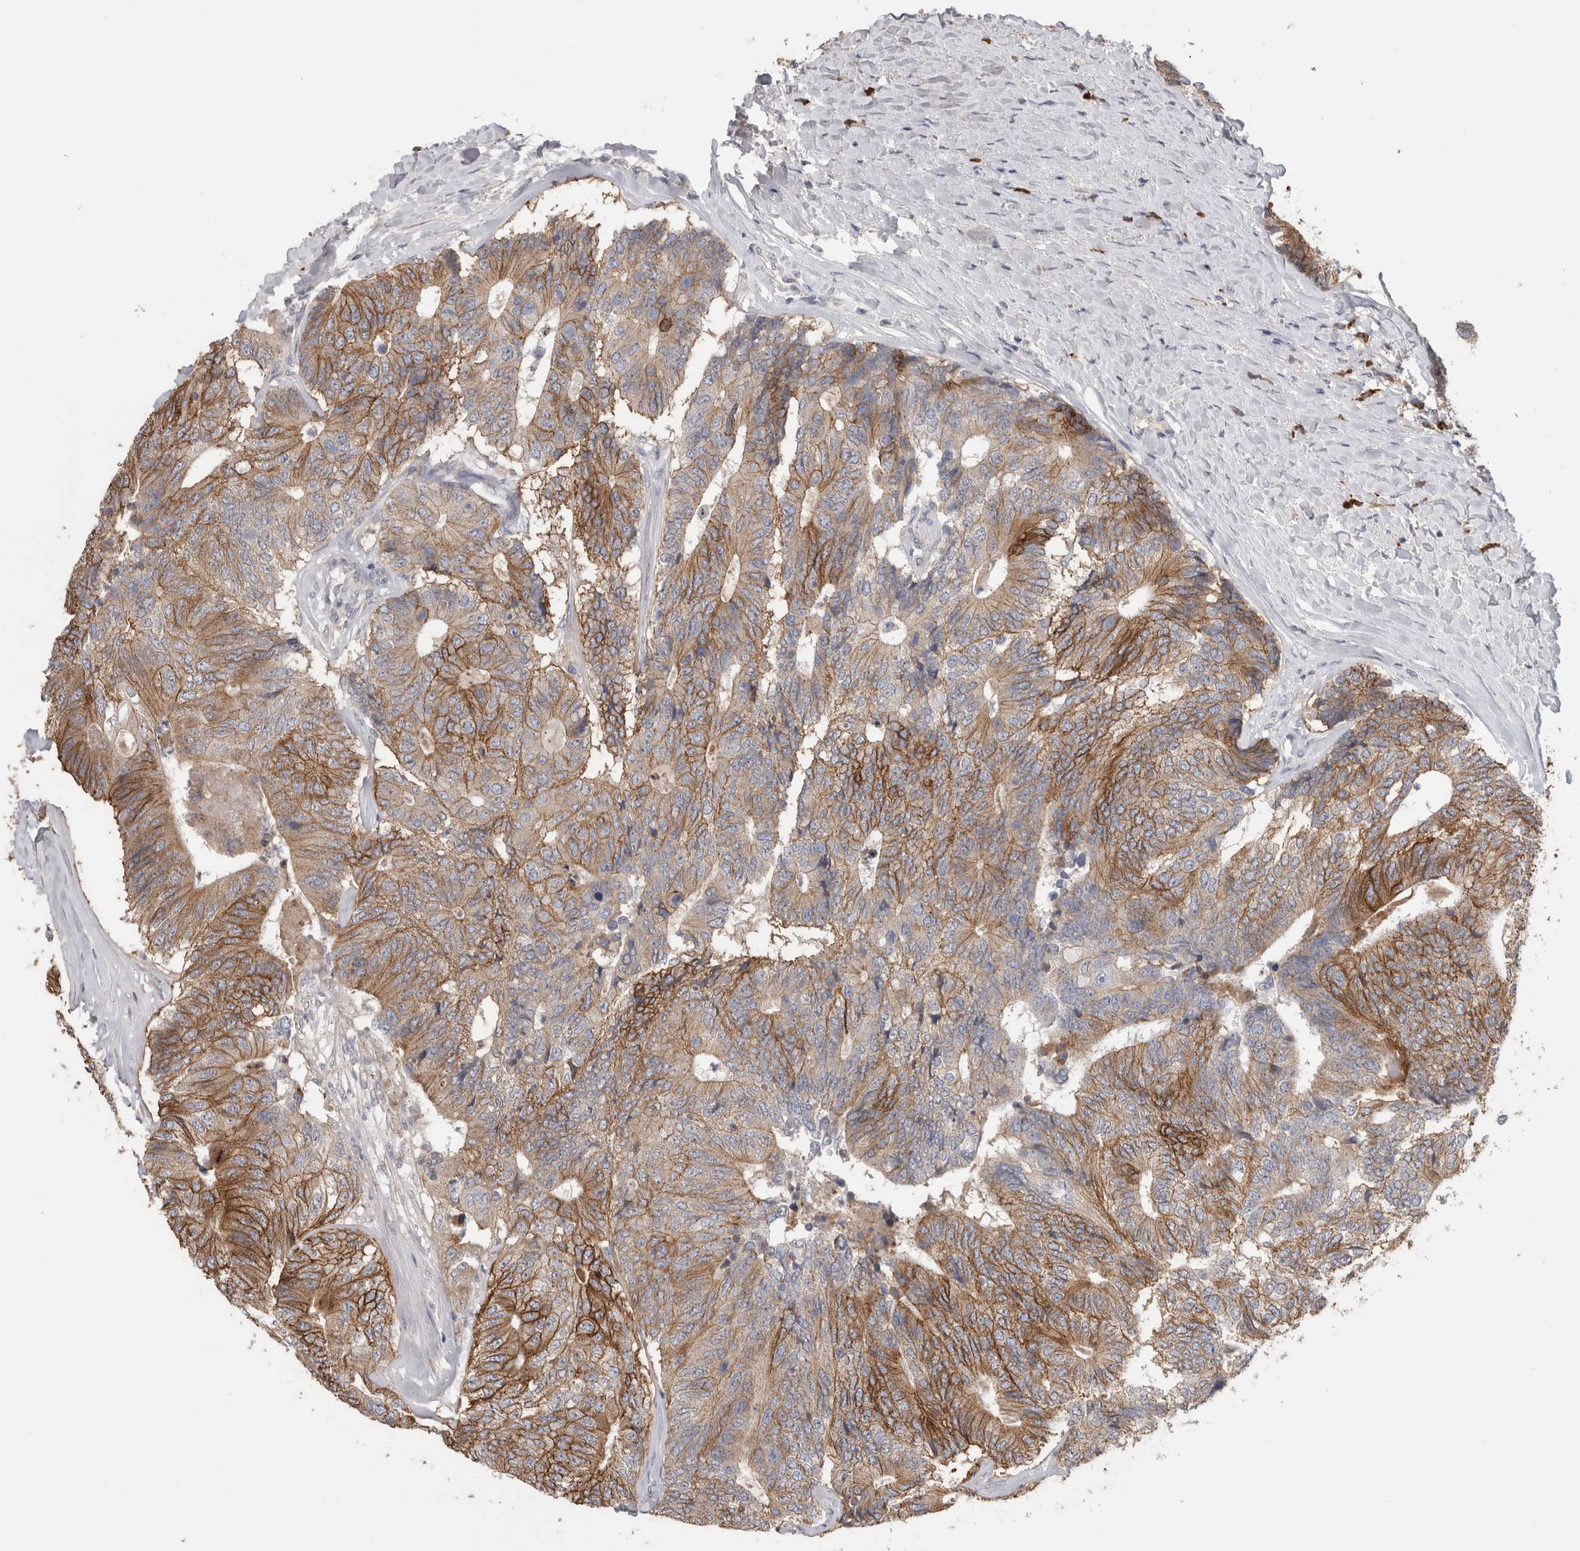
{"staining": {"intensity": "moderate", "quantity": "25%-75%", "location": "cytoplasmic/membranous"}, "tissue": "colorectal cancer", "cell_type": "Tumor cells", "image_type": "cancer", "snomed": [{"axis": "morphology", "description": "Adenocarcinoma, NOS"}, {"axis": "topography", "description": "Colon"}], "caption": "Adenocarcinoma (colorectal) stained with IHC reveals moderate cytoplasmic/membranous staining in approximately 25%-75% of tumor cells.", "gene": "PPP3CC", "patient": {"sex": "female", "age": 67}}